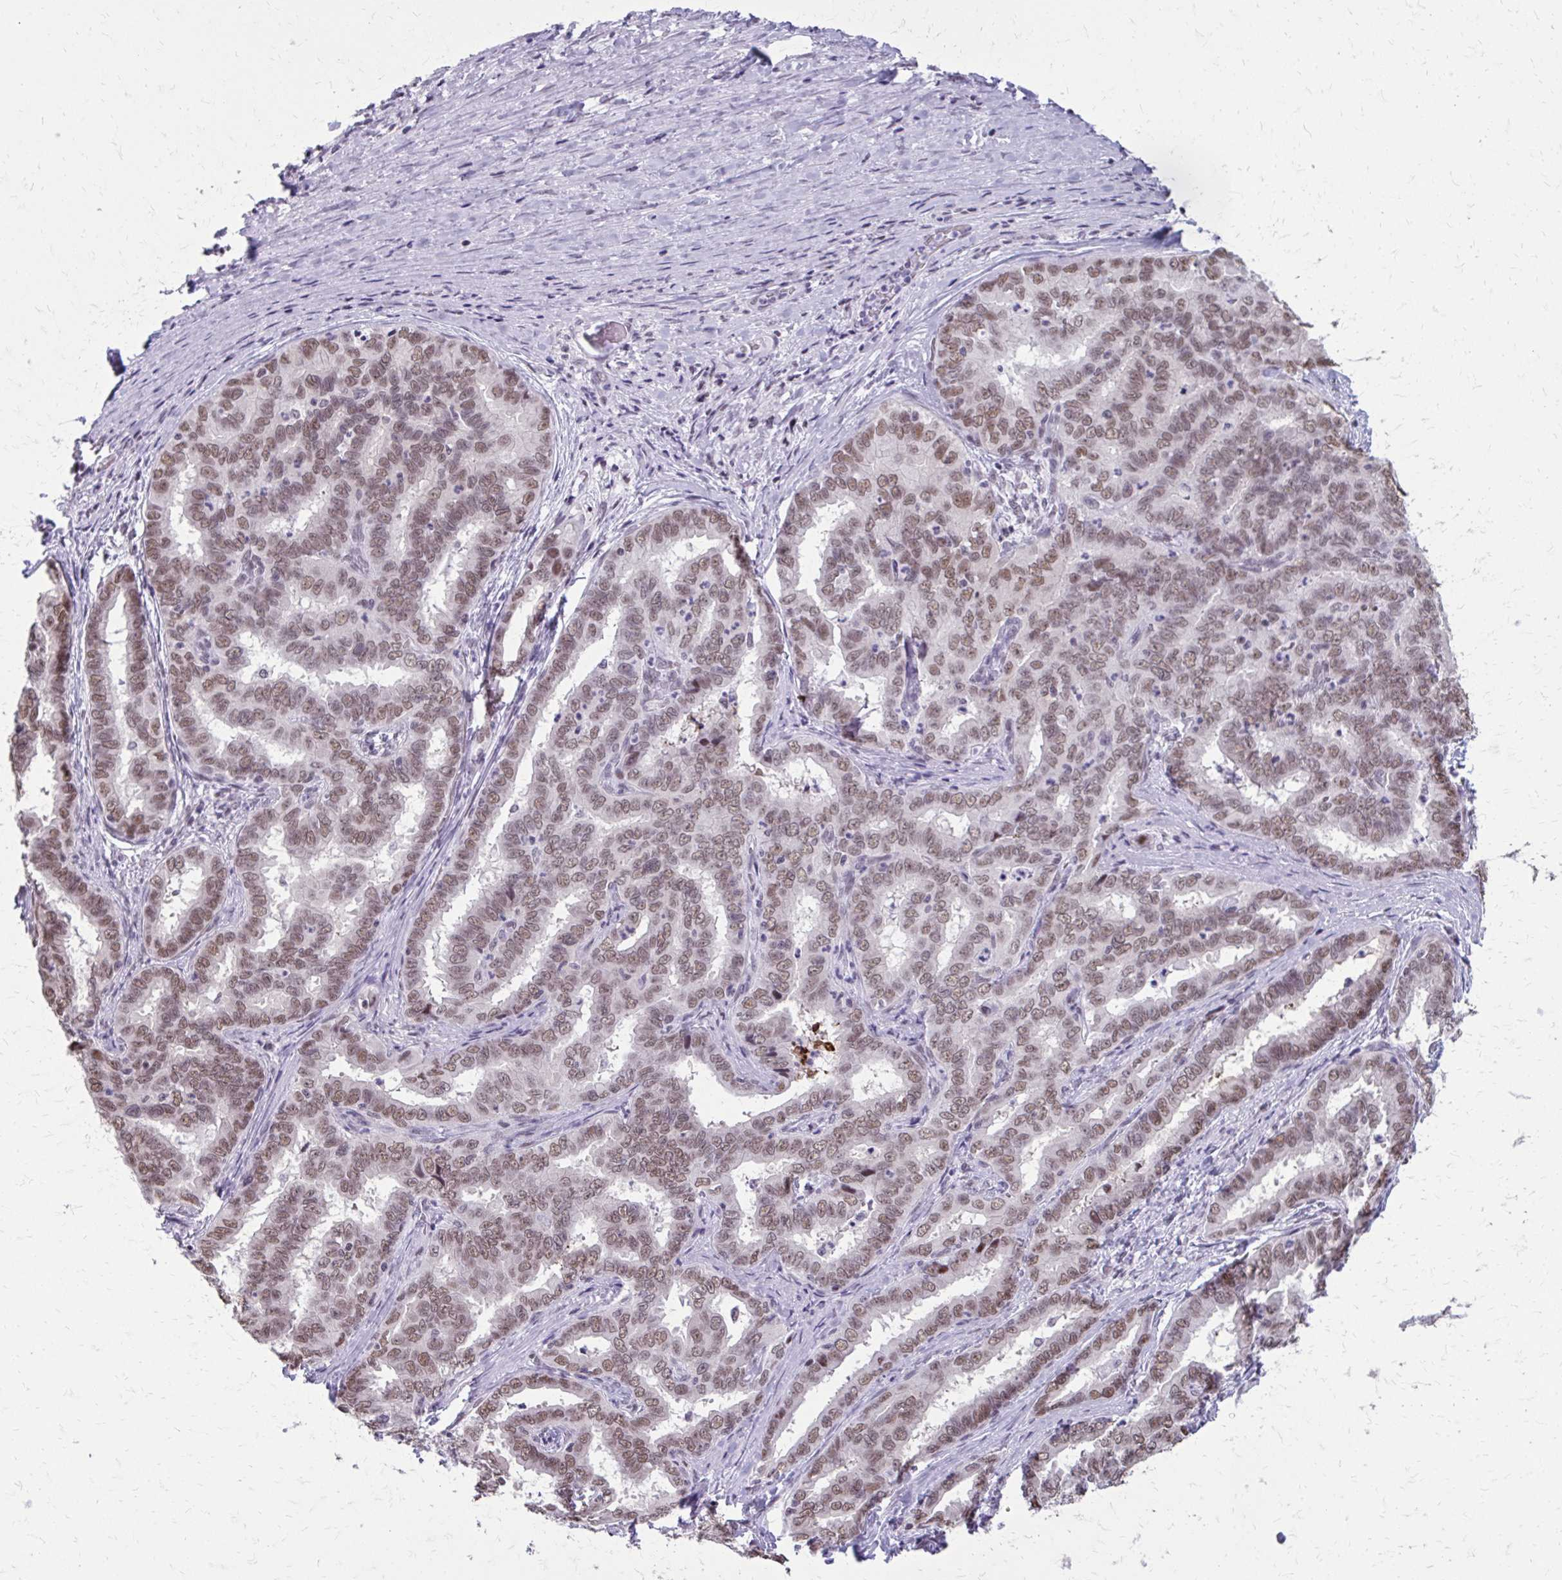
{"staining": {"intensity": "moderate", "quantity": ">75%", "location": "nuclear"}, "tissue": "liver cancer", "cell_type": "Tumor cells", "image_type": "cancer", "snomed": [{"axis": "morphology", "description": "Cholangiocarcinoma"}, {"axis": "topography", "description": "Liver"}], "caption": "This image displays IHC staining of liver cancer (cholangiocarcinoma), with medium moderate nuclear positivity in about >75% of tumor cells.", "gene": "SS18", "patient": {"sex": "female", "age": 64}}